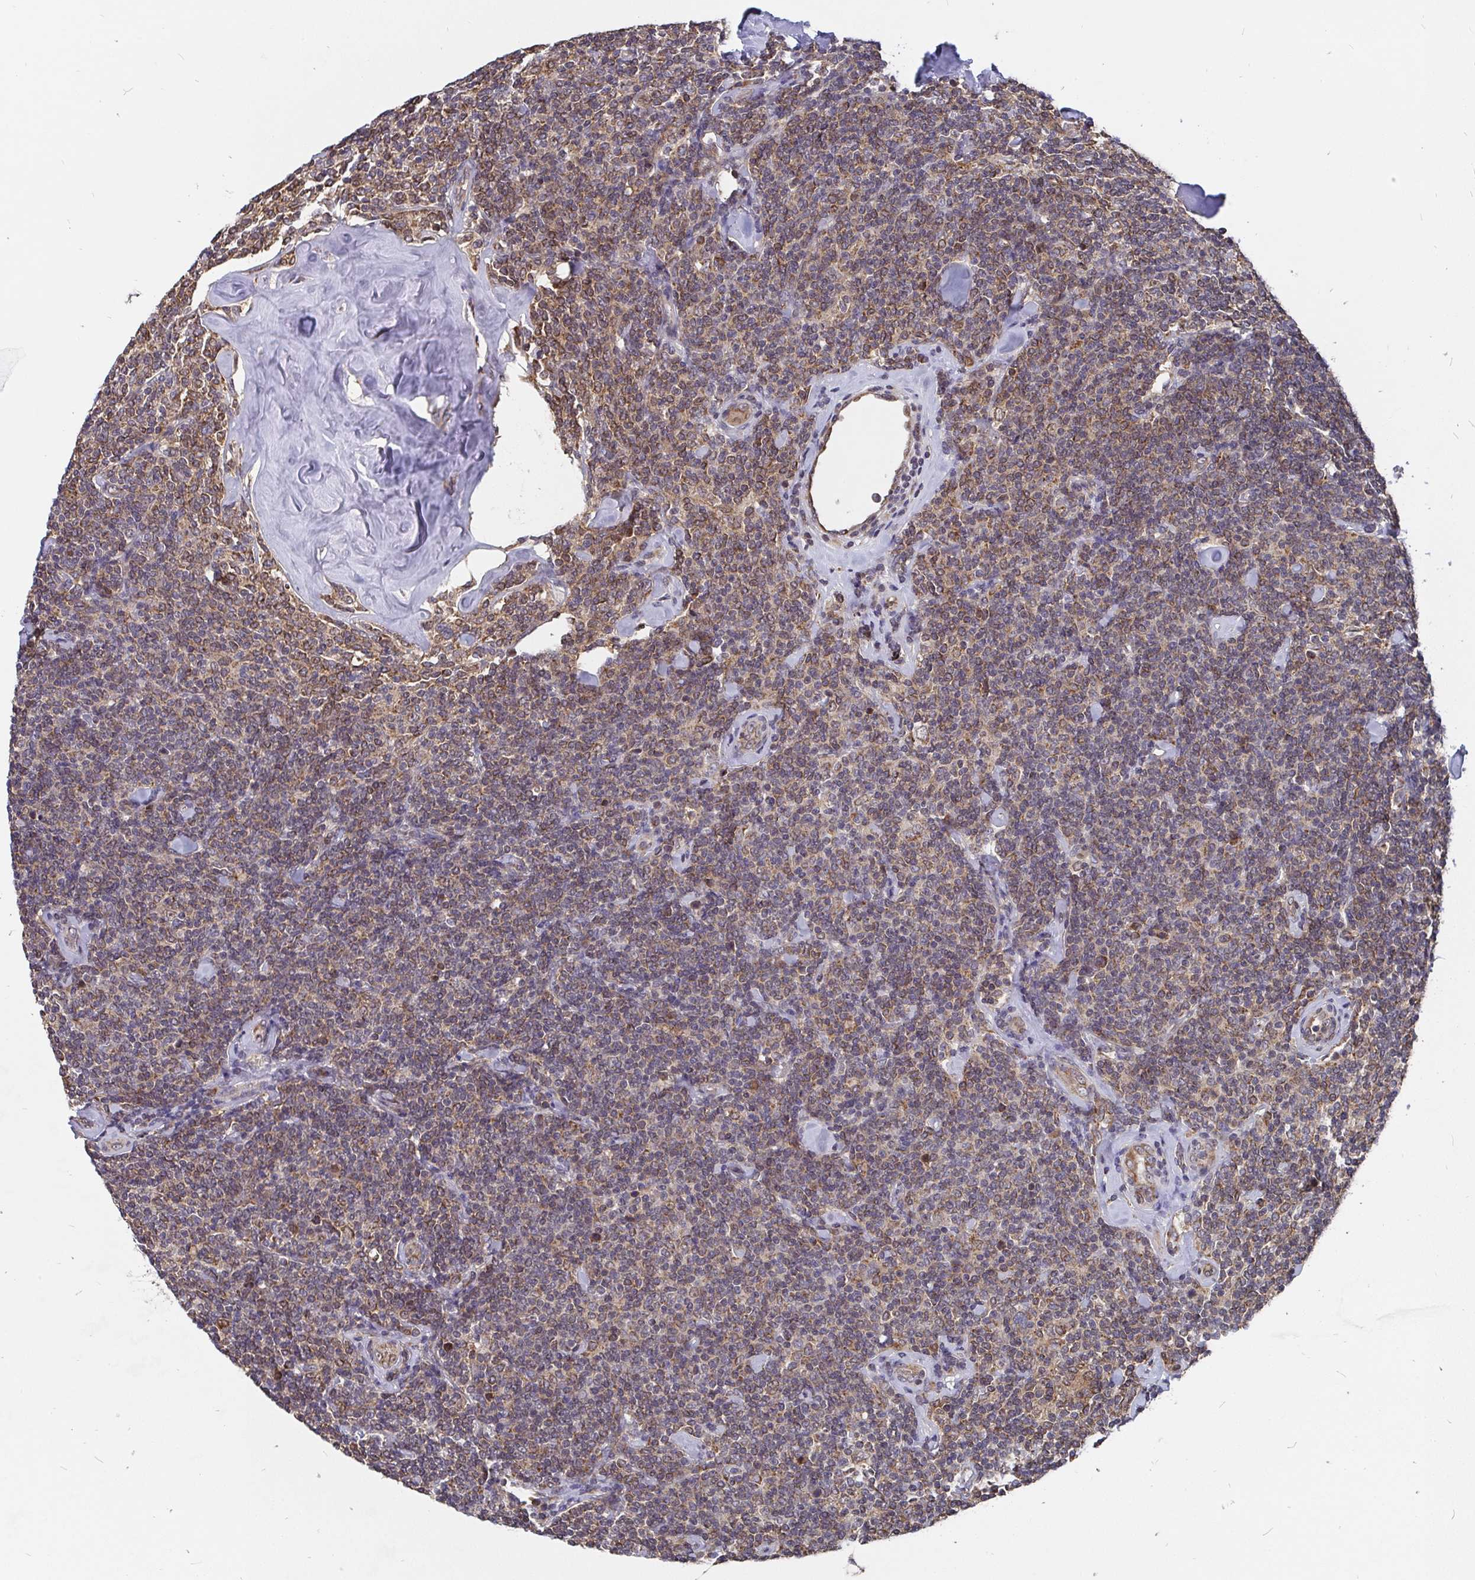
{"staining": {"intensity": "weak", "quantity": ">75%", "location": "cytoplasmic/membranous"}, "tissue": "lymphoma", "cell_type": "Tumor cells", "image_type": "cancer", "snomed": [{"axis": "morphology", "description": "Malignant lymphoma, non-Hodgkin's type, Low grade"}, {"axis": "topography", "description": "Lymph node"}], "caption": "Lymphoma tissue demonstrates weak cytoplasmic/membranous positivity in approximately >75% of tumor cells, visualized by immunohistochemistry.", "gene": "PDF", "patient": {"sex": "female", "age": 56}}